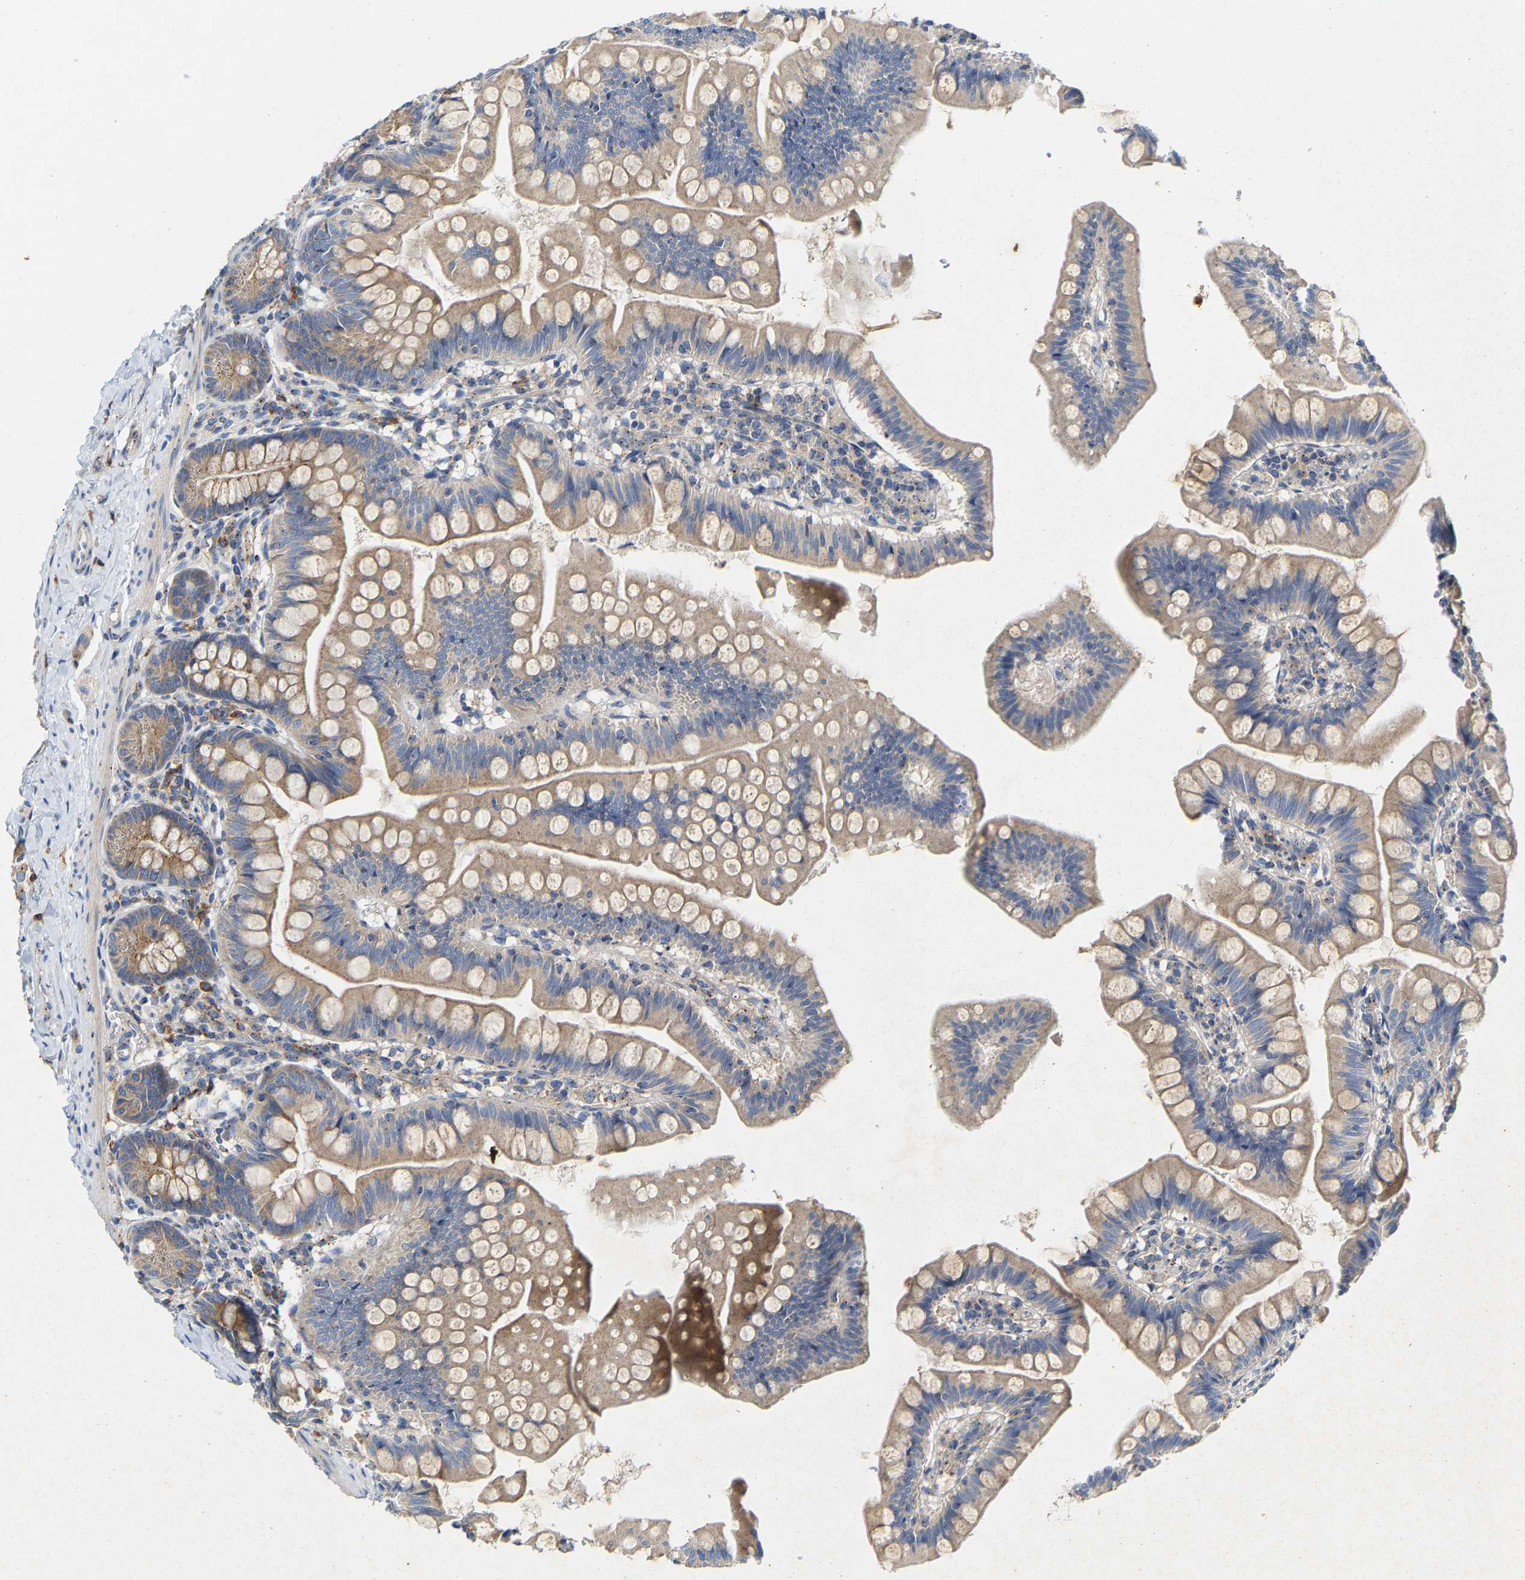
{"staining": {"intensity": "weak", "quantity": ">75%", "location": "cytoplasmic/membranous"}, "tissue": "small intestine", "cell_type": "Glandular cells", "image_type": "normal", "snomed": [{"axis": "morphology", "description": "Normal tissue, NOS"}, {"axis": "topography", "description": "Small intestine"}], "caption": "Small intestine stained with immunohistochemistry (IHC) shows weak cytoplasmic/membranous expression in about >75% of glandular cells.", "gene": "PCNT", "patient": {"sex": "male", "age": 7}}